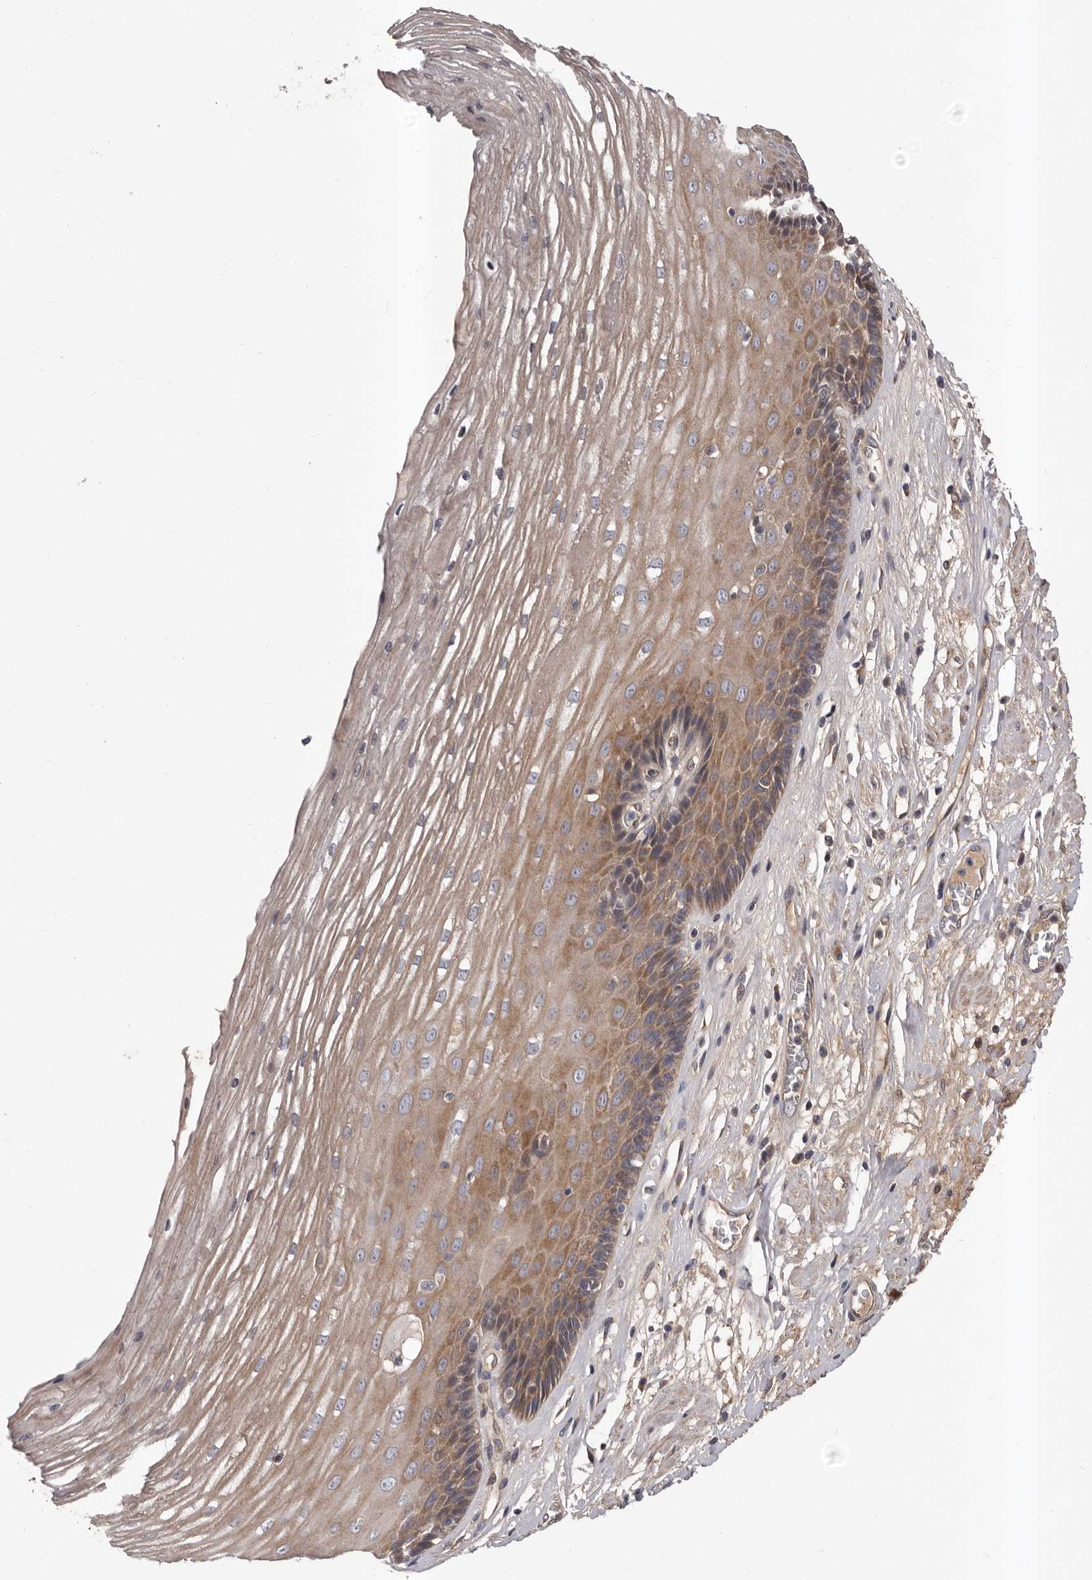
{"staining": {"intensity": "moderate", "quantity": "25%-75%", "location": "cytoplasmic/membranous"}, "tissue": "esophagus", "cell_type": "Squamous epithelial cells", "image_type": "normal", "snomed": [{"axis": "morphology", "description": "Normal tissue, NOS"}, {"axis": "topography", "description": "Esophagus"}], "caption": "This histopathology image reveals normal esophagus stained with immunohistochemistry to label a protein in brown. The cytoplasmic/membranous of squamous epithelial cells show moderate positivity for the protein. Nuclei are counter-stained blue.", "gene": "PRKD1", "patient": {"sex": "male", "age": 62}}